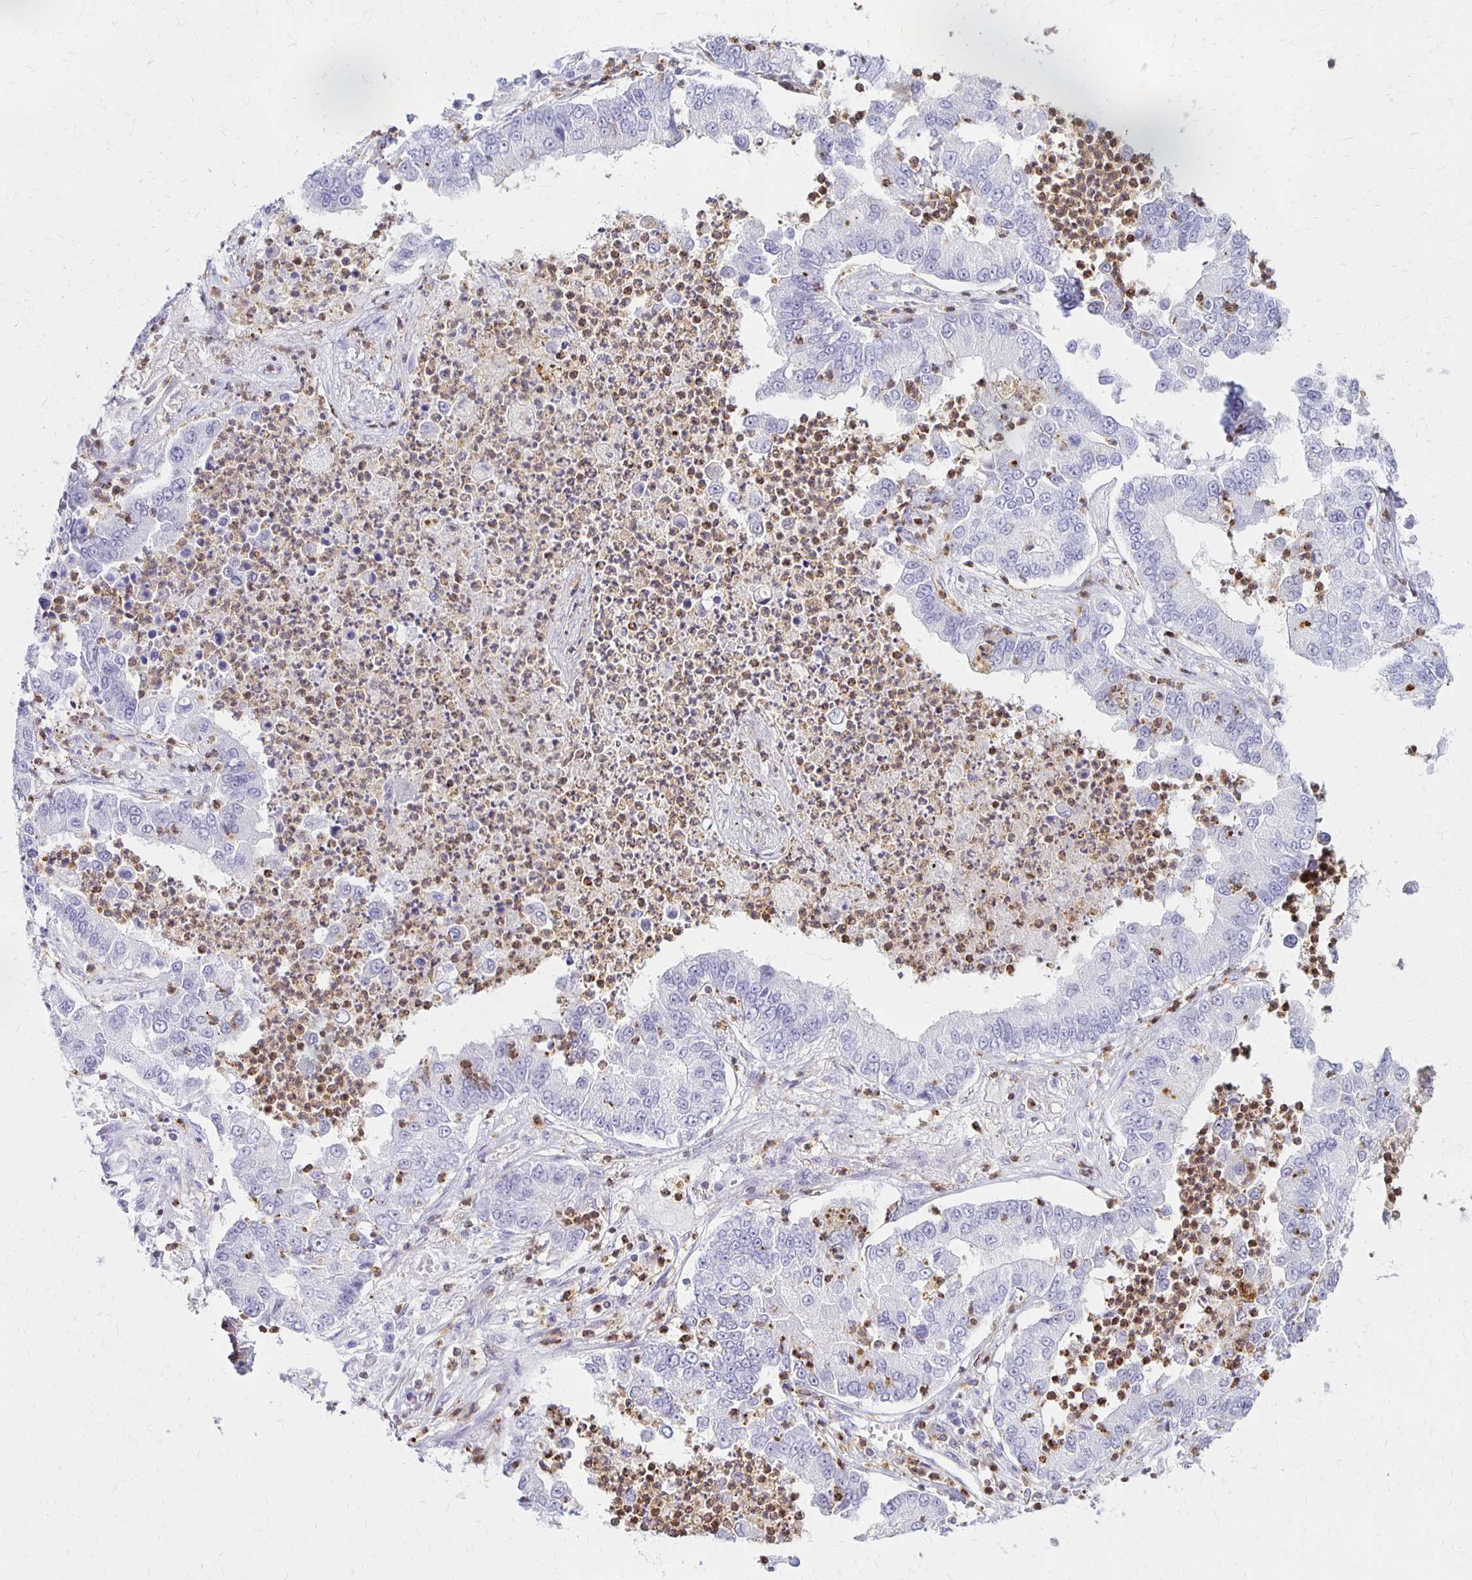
{"staining": {"intensity": "negative", "quantity": "none", "location": "none"}, "tissue": "lung cancer", "cell_type": "Tumor cells", "image_type": "cancer", "snomed": [{"axis": "morphology", "description": "Adenocarcinoma, NOS"}, {"axis": "topography", "description": "Lung"}], "caption": "The histopathology image shows no staining of tumor cells in lung adenocarcinoma.", "gene": "CCL21", "patient": {"sex": "female", "age": 57}}